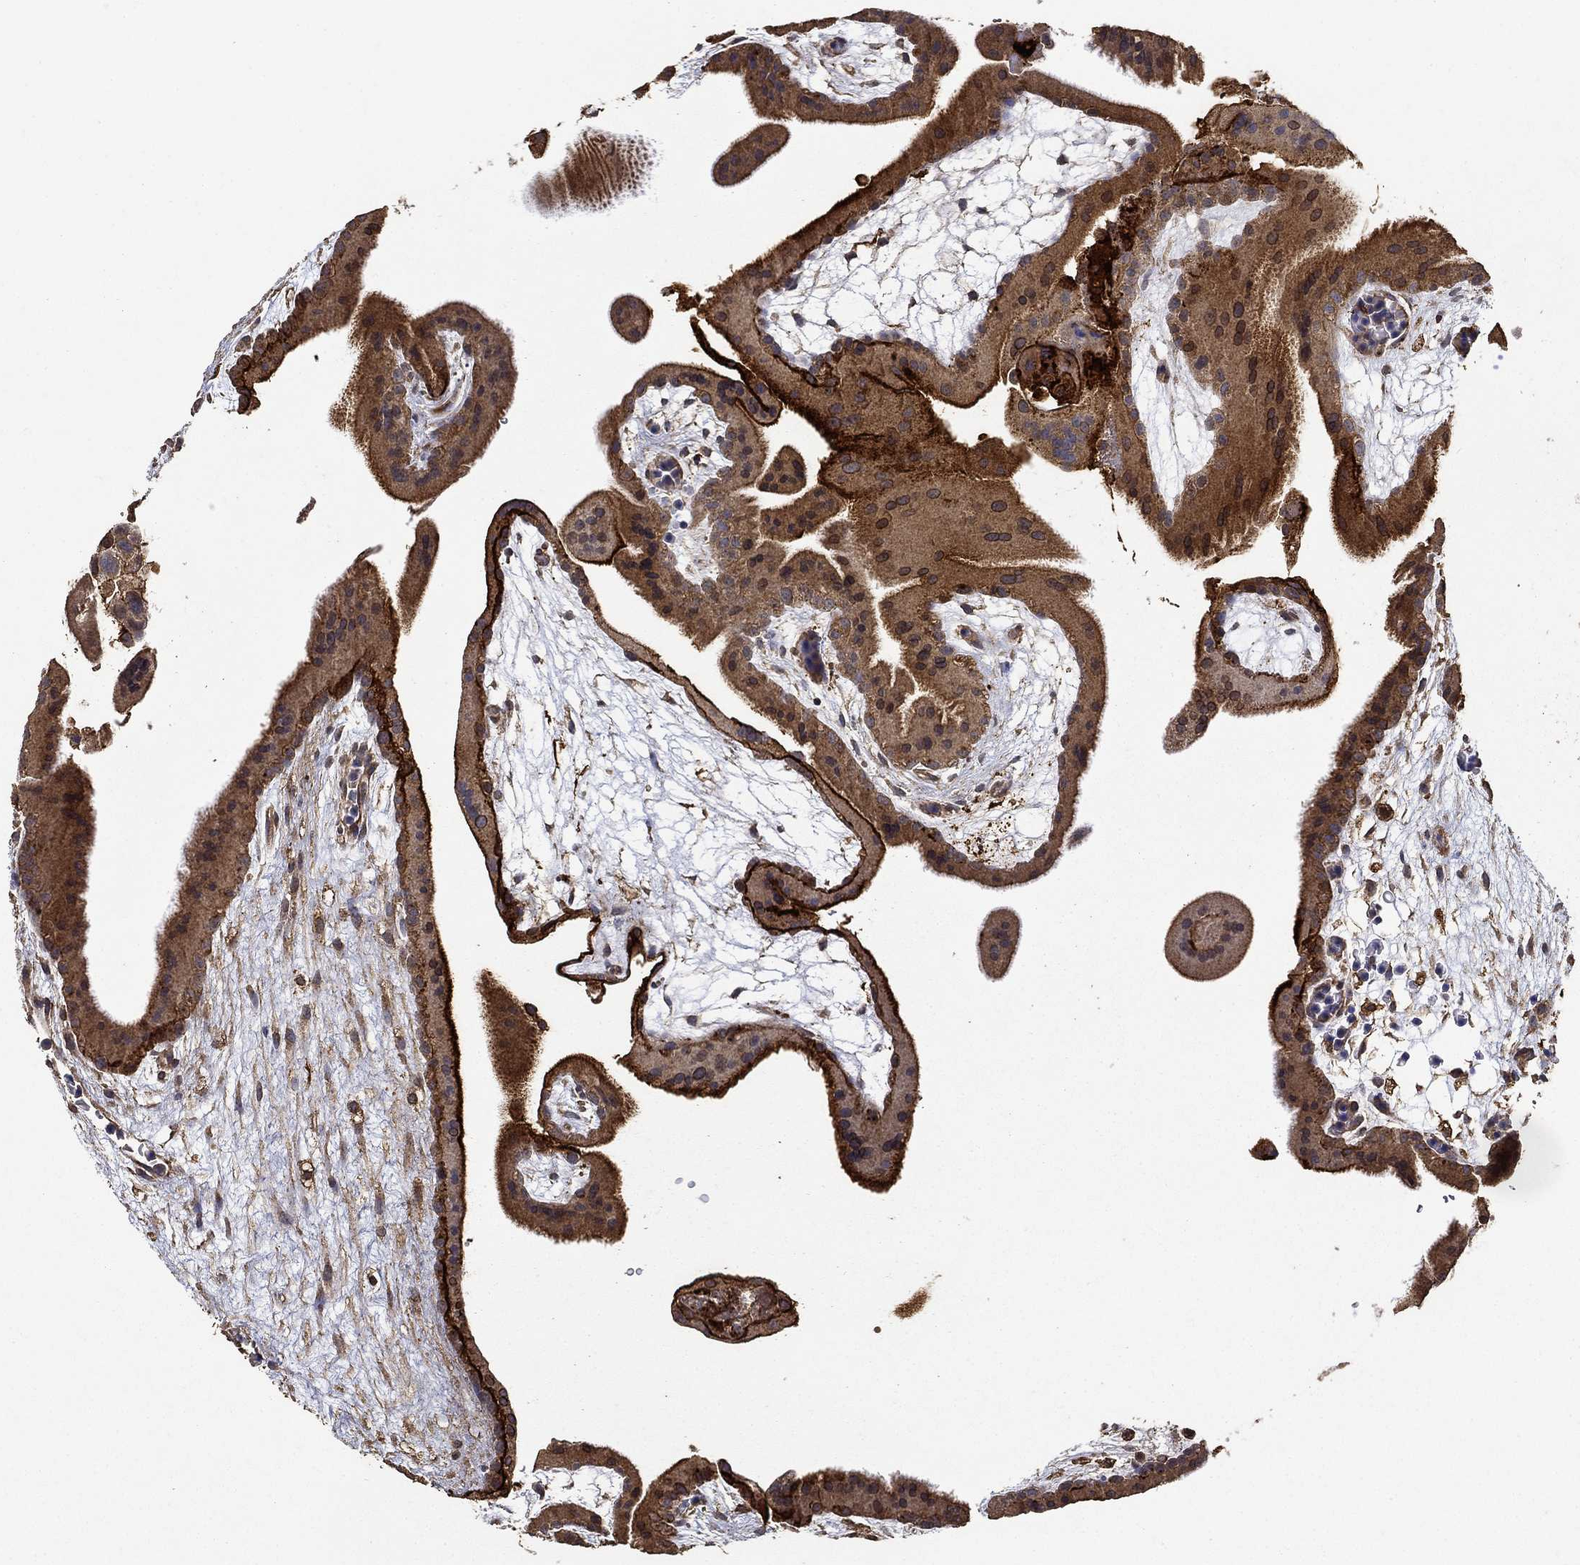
{"staining": {"intensity": "weak", "quantity": ">75%", "location": "cytoplasmic/membranous"}, "tissue": "placenta", "cell_type": "Decidual cells", "image_type": "normal", "snomed": [{"axis": "morphology", "description": "Normal tissue, NOS"}, {"axis": "topography", "description": "Placenta"}], "caption": "Immunohistochemistry of unremarkable placenta reveals low levels of weak cytoplasmic/membranous staining in about >75% of decidual cells.", "gene": "IFRD1", "patient": {"sex": "female", "age": 19}}